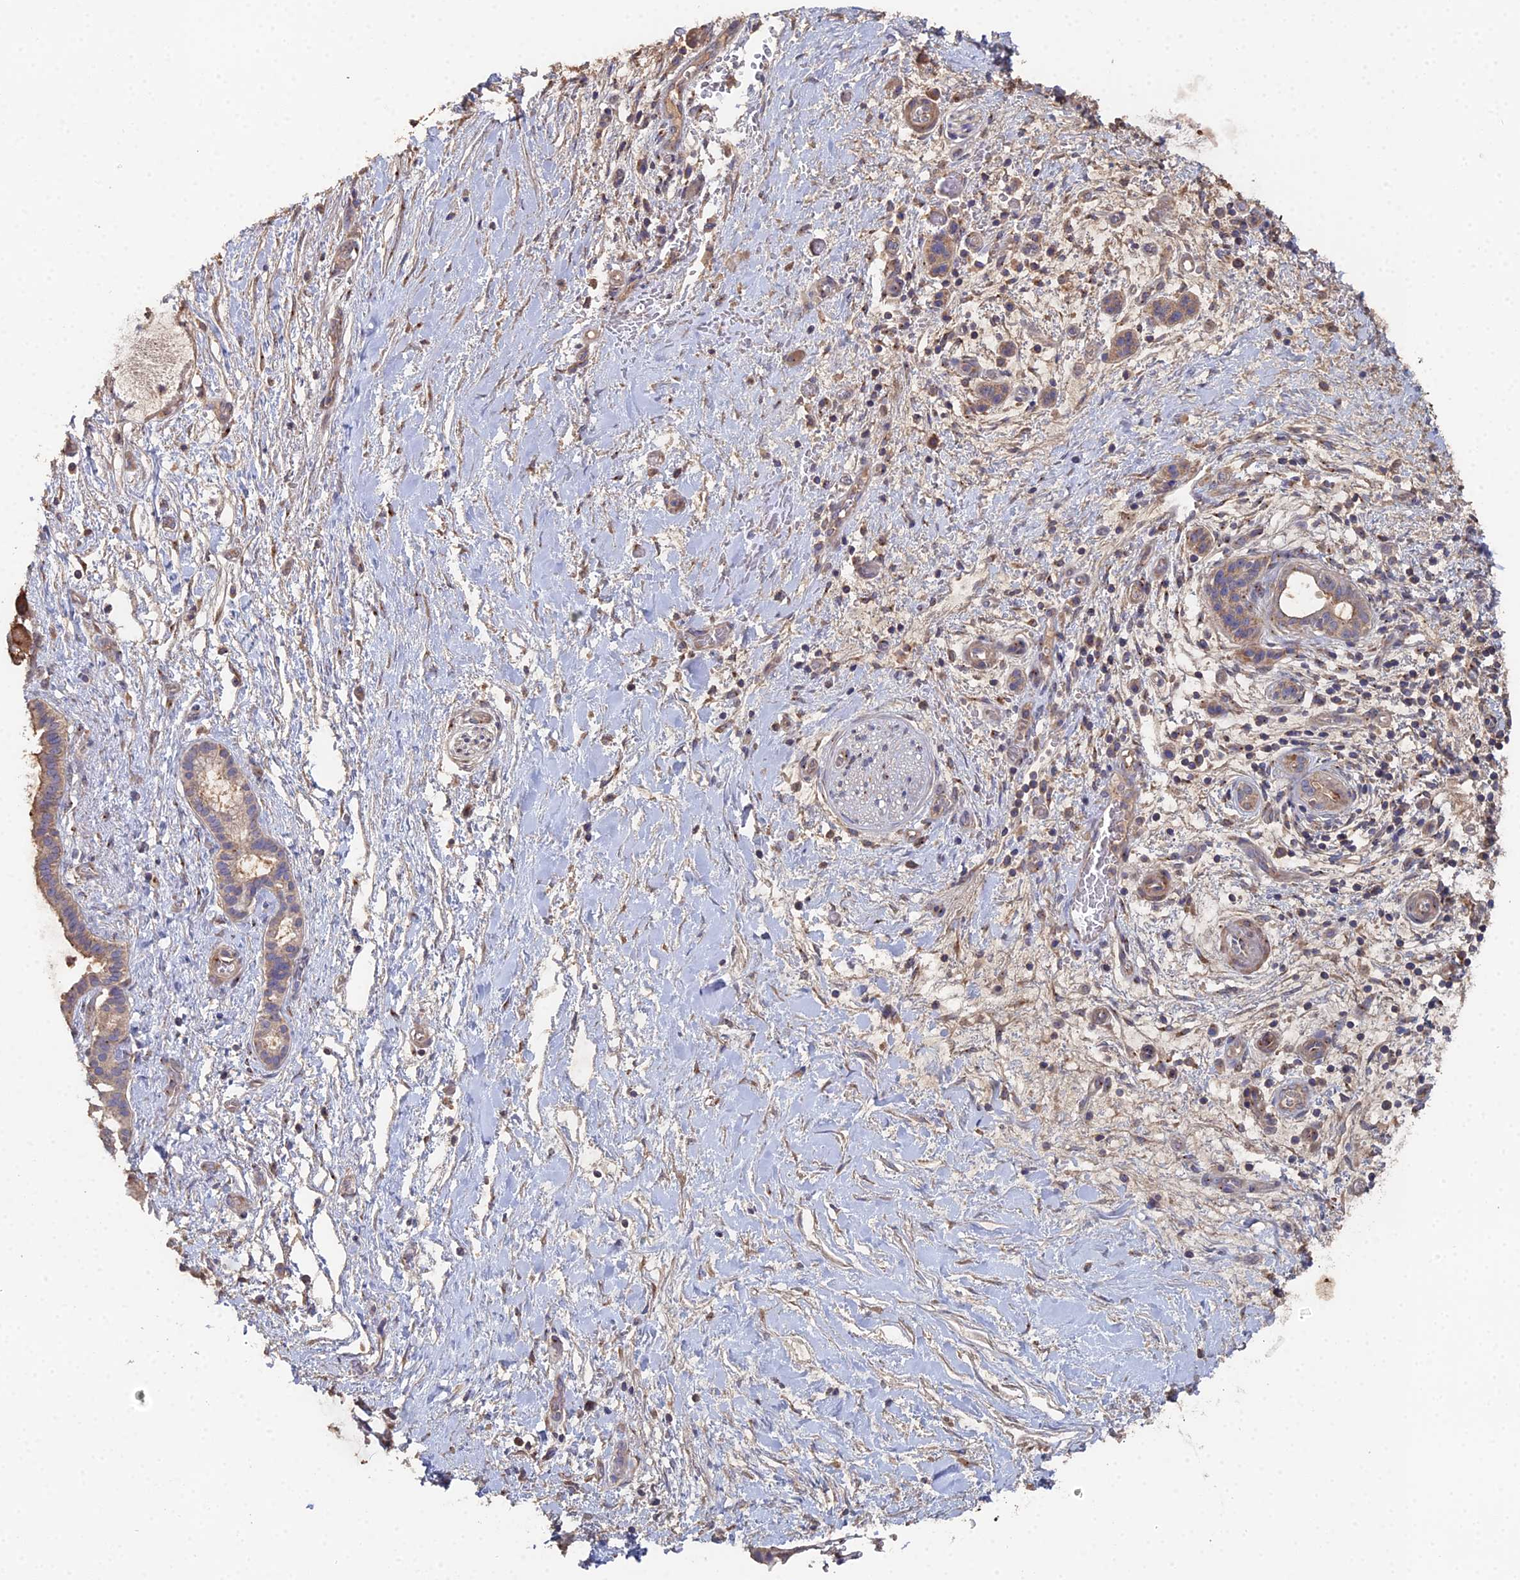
{"staining": {"intensity": "weak", "quantity": ">75%", "location": "cytoplasmic/membranous"}, "tissue": "pancreatic cancer", "cell_type": "Tumor cells", "image_type": "cancer", "snomed": [{"axis": "morphology", "description": "Adenocarcinoma, NOS"}, {"axis": "topography", "description": "Pancreas"}], "caption": "Pancreatic adenocarcinoma stained for a protein (brown) exhibits weak cytoplasmic/membranous positive staining in approximately >75% of tumor cells.", "gene": "SPANXN4", "patient": {"sex": "male", "age": 68}}